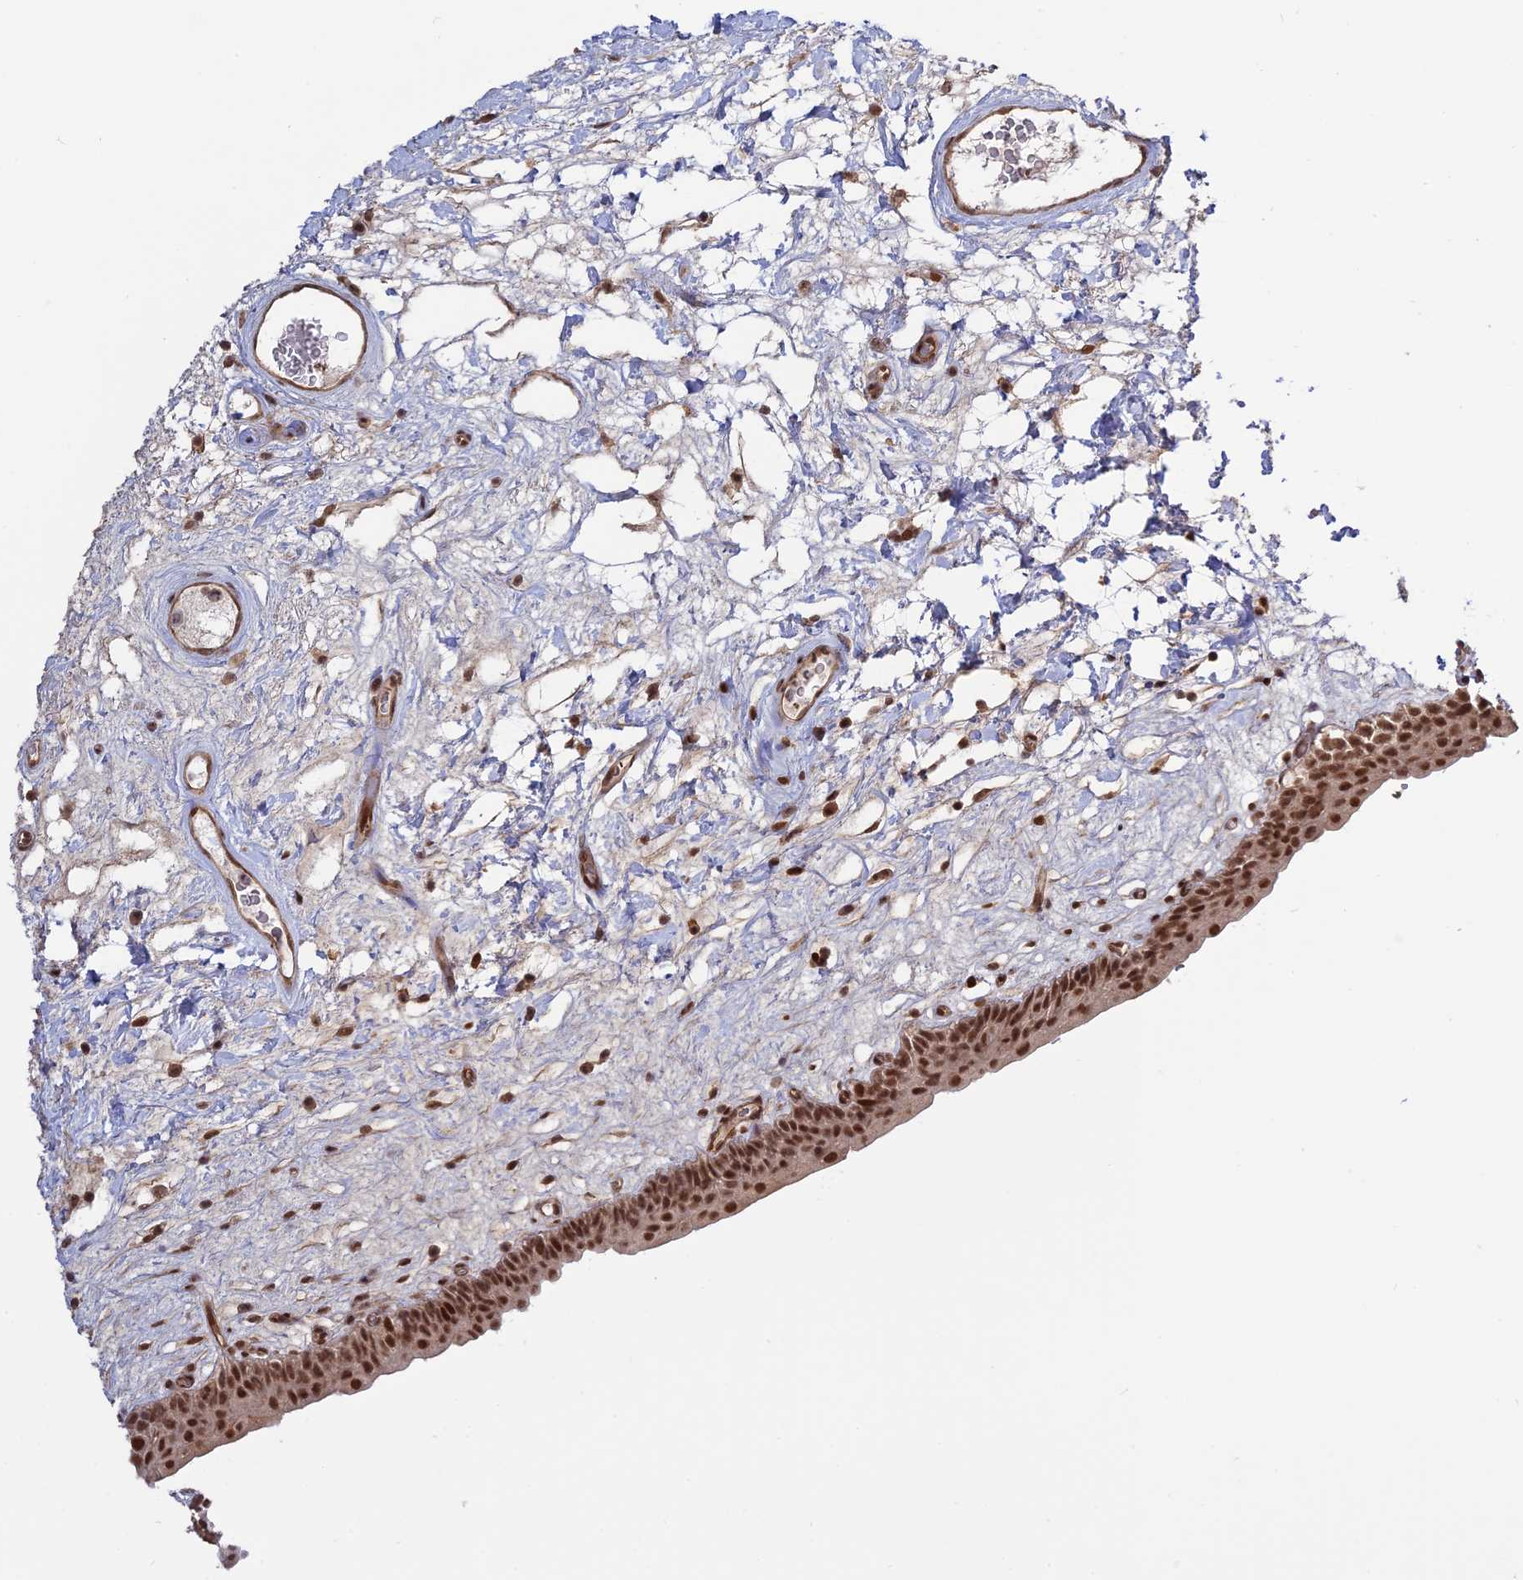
{"staining": {"intensity": "strong", "quantity": ">75%", "location": "nuclear"}, "tissue": "urinary bladder", "cell_type": "Urothelial cells", "image_type": "normal", "snomed": [{"axis": "morphology", "description": "Normal tissue, NOS"}, {"axis": "topography", "description": "Urinary bladder"}], "caption": "Urinary bladder stained with IHC demonstrates strong nuclear expression in approximately >75% of urothelial cells. (DAB (3,3'-diaminobenzidine) IHC with brightfield microscopy, high magnification).", "gene": "PKIG", "patient": {"sex": "male", "age": 83}}